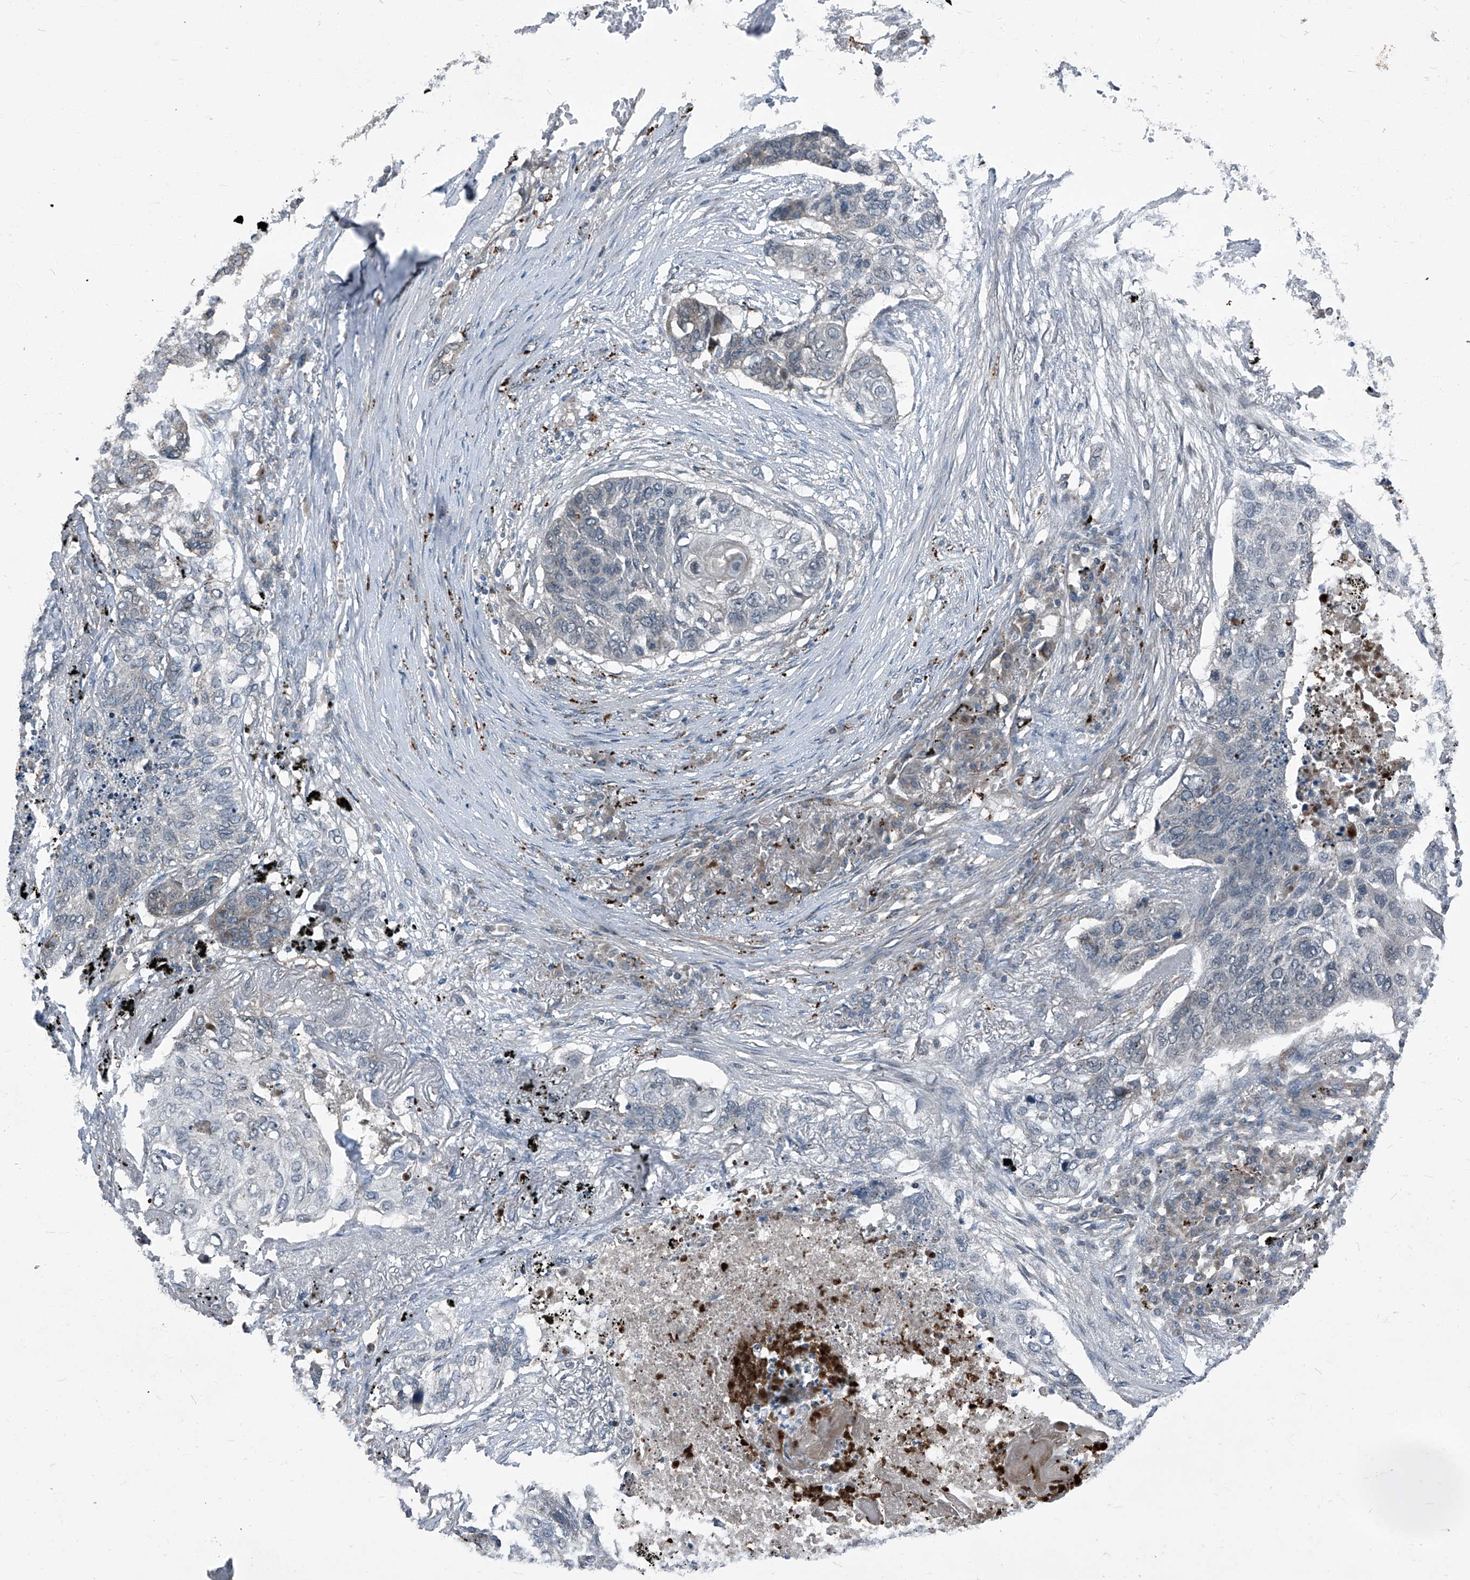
{"staining": {"intensity": "negative", "quantity": "none", "location": "none"}, "tissue": "lung cancer", "cell_type": "Tumor cells", "image_type": "cancer", "snomed": [{"axis": "morphology", "description": "Squamous cell carcinoma, NOS"}, {"axis": "topography", "description": "Lung"}], "caption": "This micrograph is of lung squamous cell carcinoma stained with immunohistochemistry to label a protein in brown with the nuclei are counter-stained blue. There is no positivity in tumor cells. The staining is performed using DAB (3,3'-diaminobenzidine) brown chromogen with nuclei counter-stained in using hematoxylin.", "gene": "SENP2", "patient": {"sex": "female", "age": 63}}